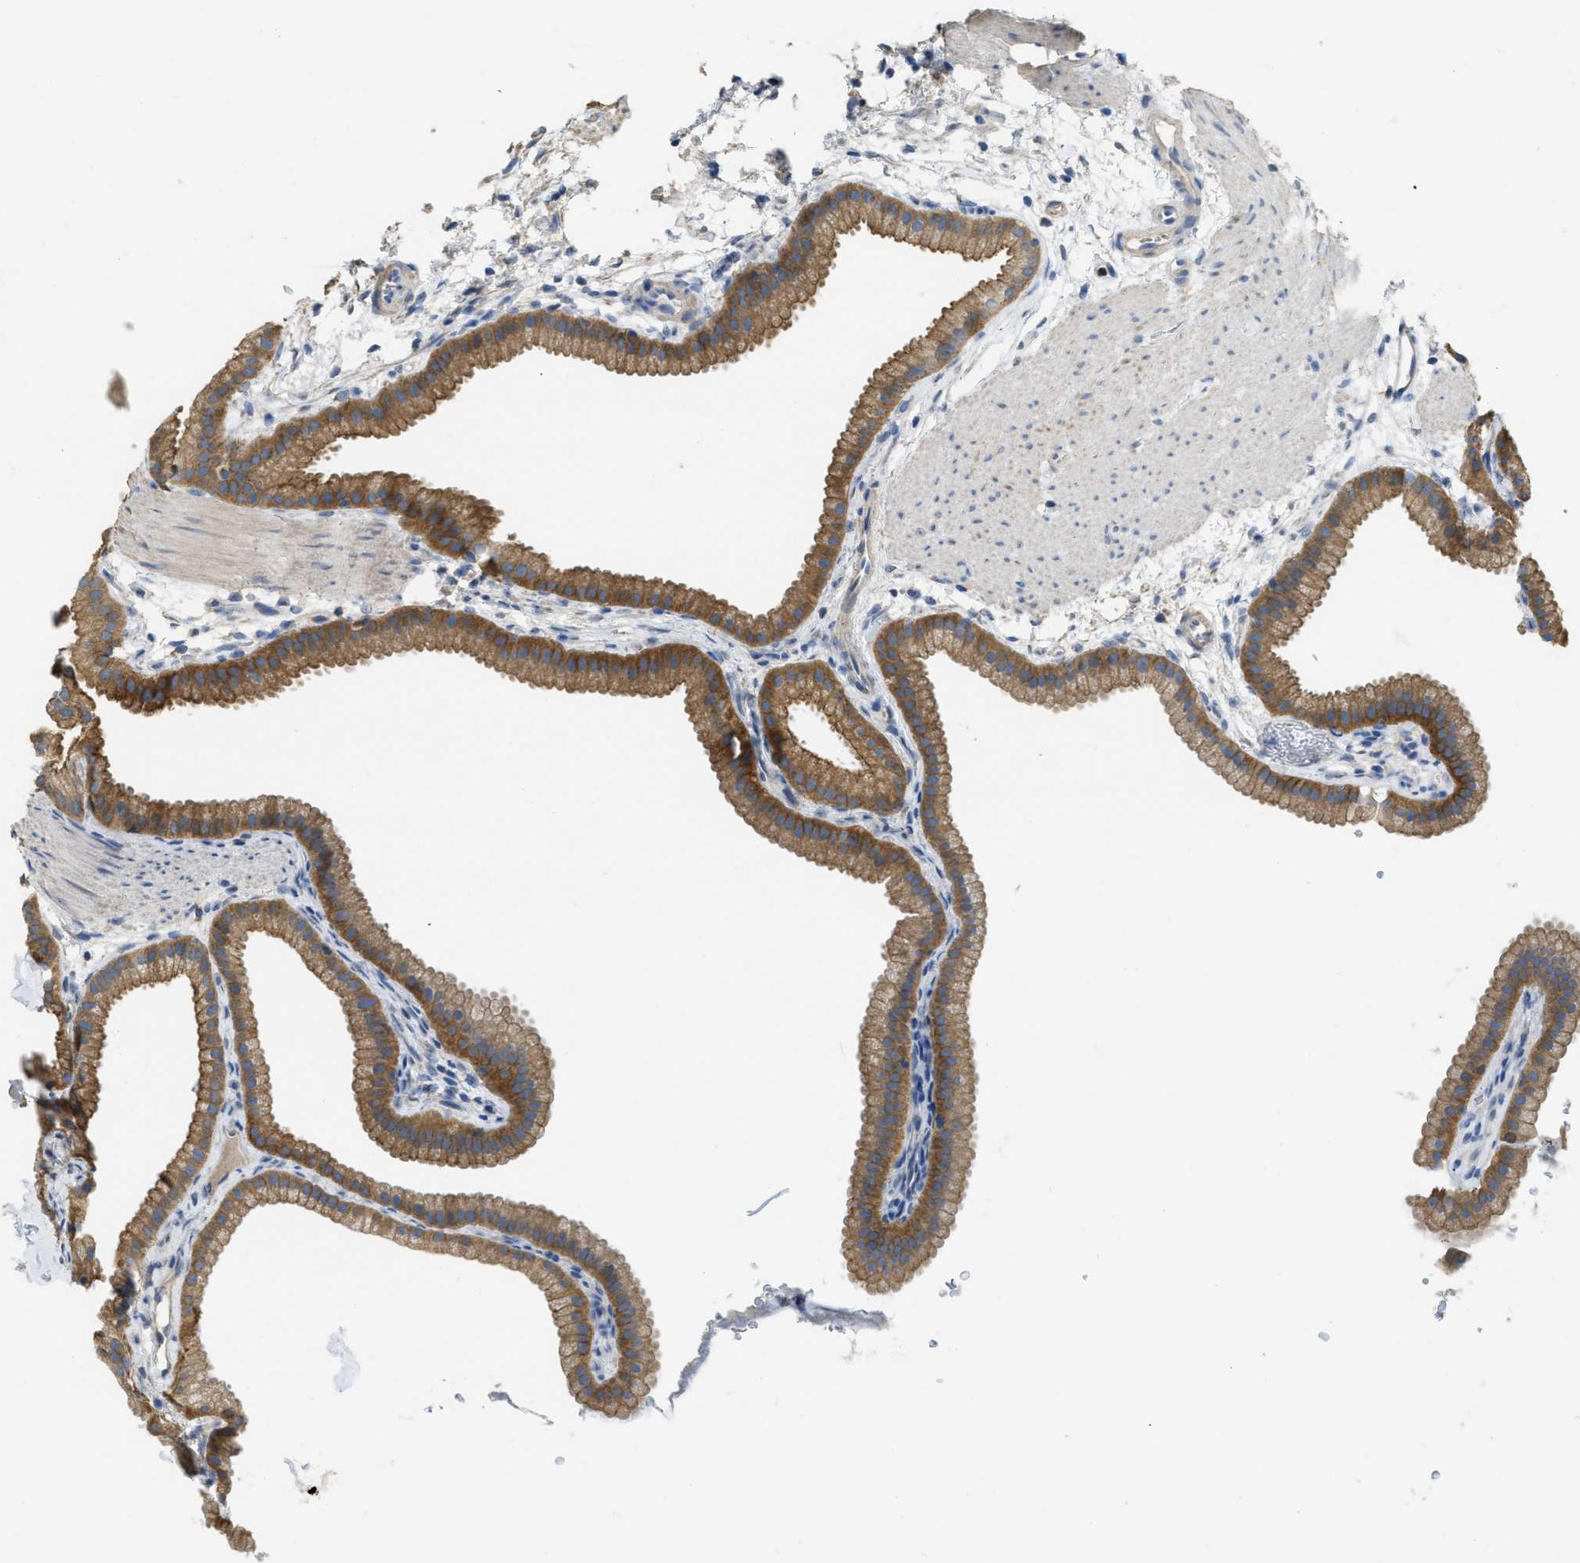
{"staining": {"intensity": "moderate", "quantity": ">75%", "location": "cytoplasmic/membranous"}, "tissue": "gallbladder", "cell_type": "Glandular cells", "image_type": "normal", "snomed": [{"axis": "morphology", "description": "Normal tissue, NOS"}, {"axis": "topography", "description": "Gallbladder"}], "caption": "Glandular cells show medium levels of moderate cytoplasmic/membranous expression in approximately >75% of cells in unremarkable gallbladder.", "gene": "SFXN2", "patient": {"sex": "female", "age": 64}}